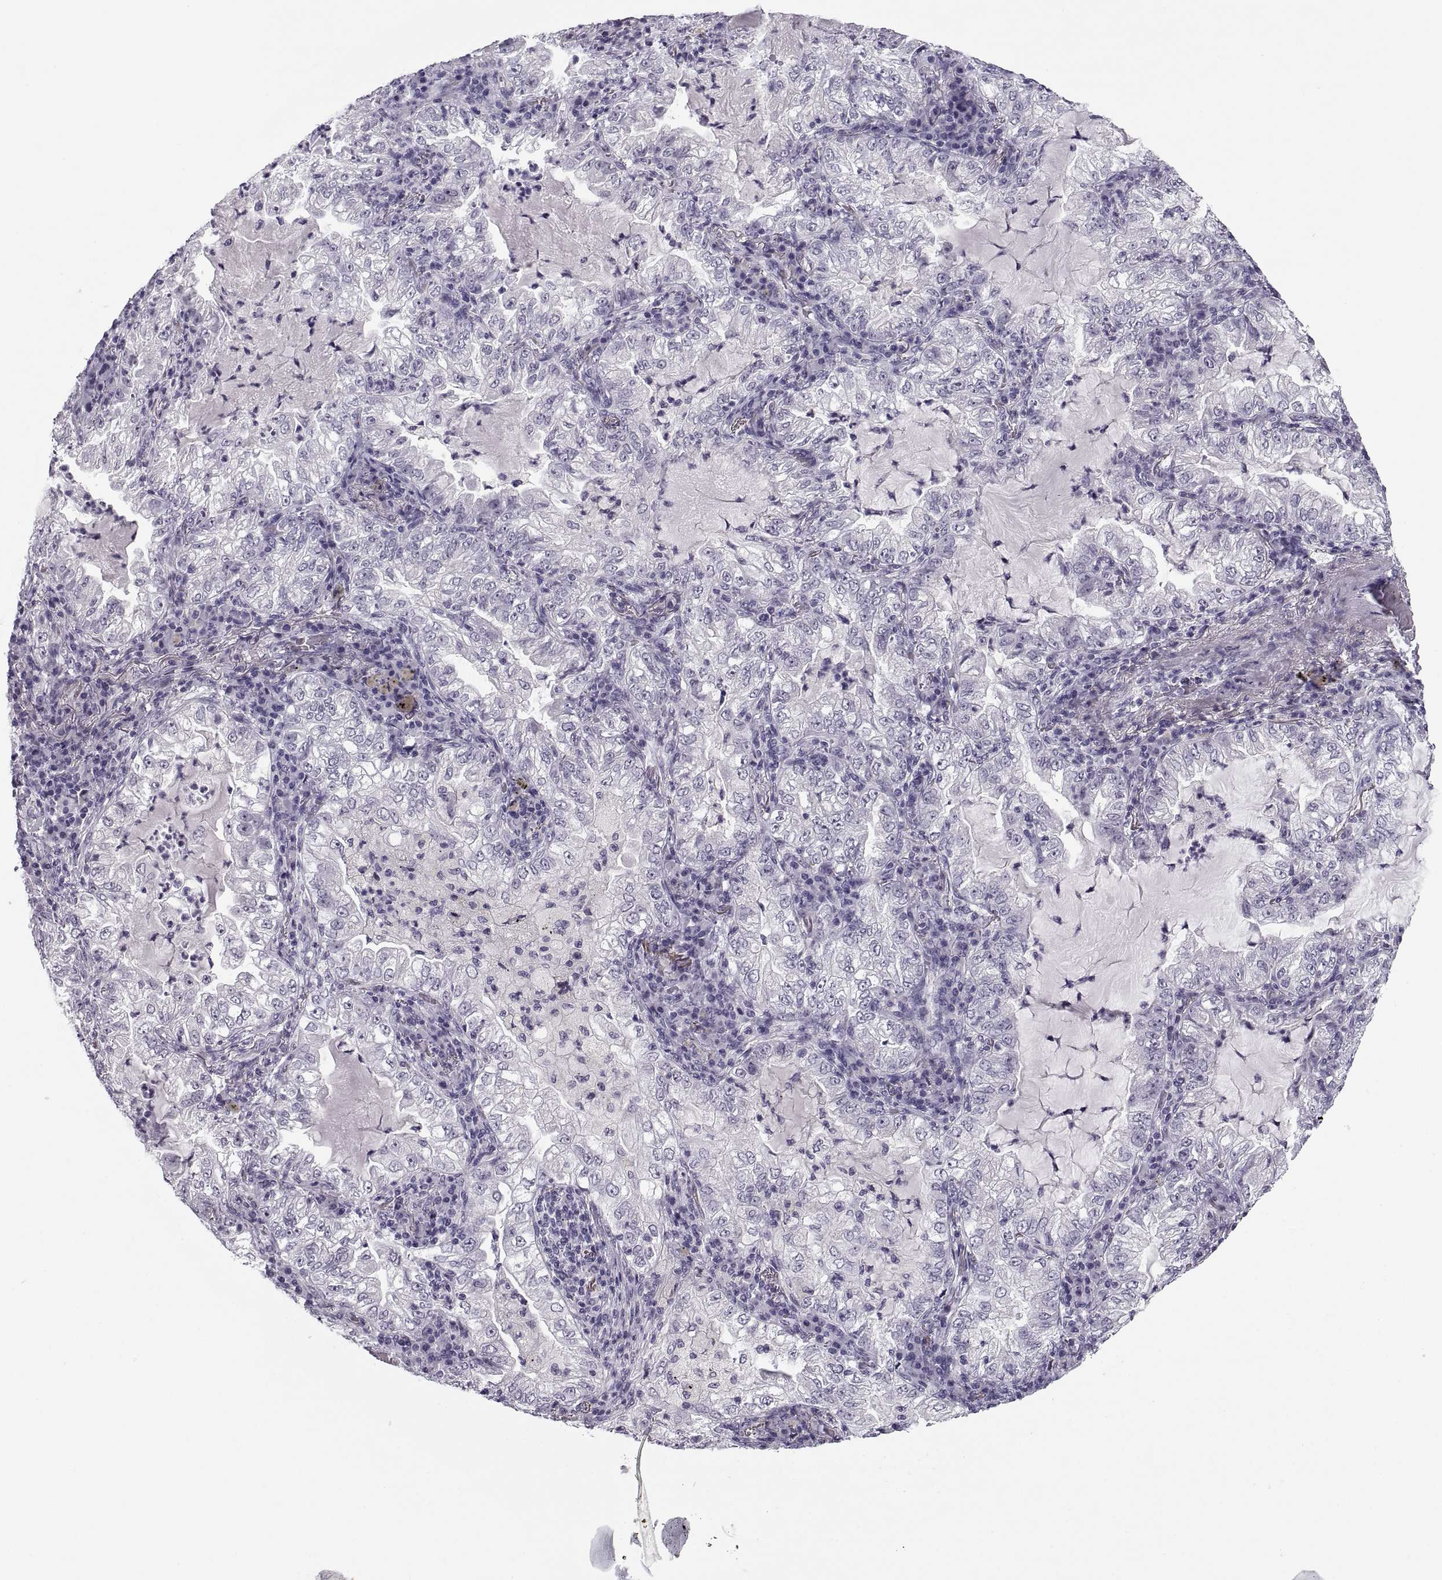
{"staining": {"intensity": "negative", "quantity": "none", "location": "none"}, "tissue": "lung cancer", "cell_type": "Tumor cells", "image_type": "cancer", "snomed": [{"axis": "morphology", "description": "Adenocarcinoma, NOS"}, {"axis": "topography", "description": "Lung"}], "caption": "An IHC photomicrograph of lung cancer is shown. There is no staining in tumor cells of lung cancer.", "gene": "TBC1D3G", "patient": {"sex": "female", "age": 73}}